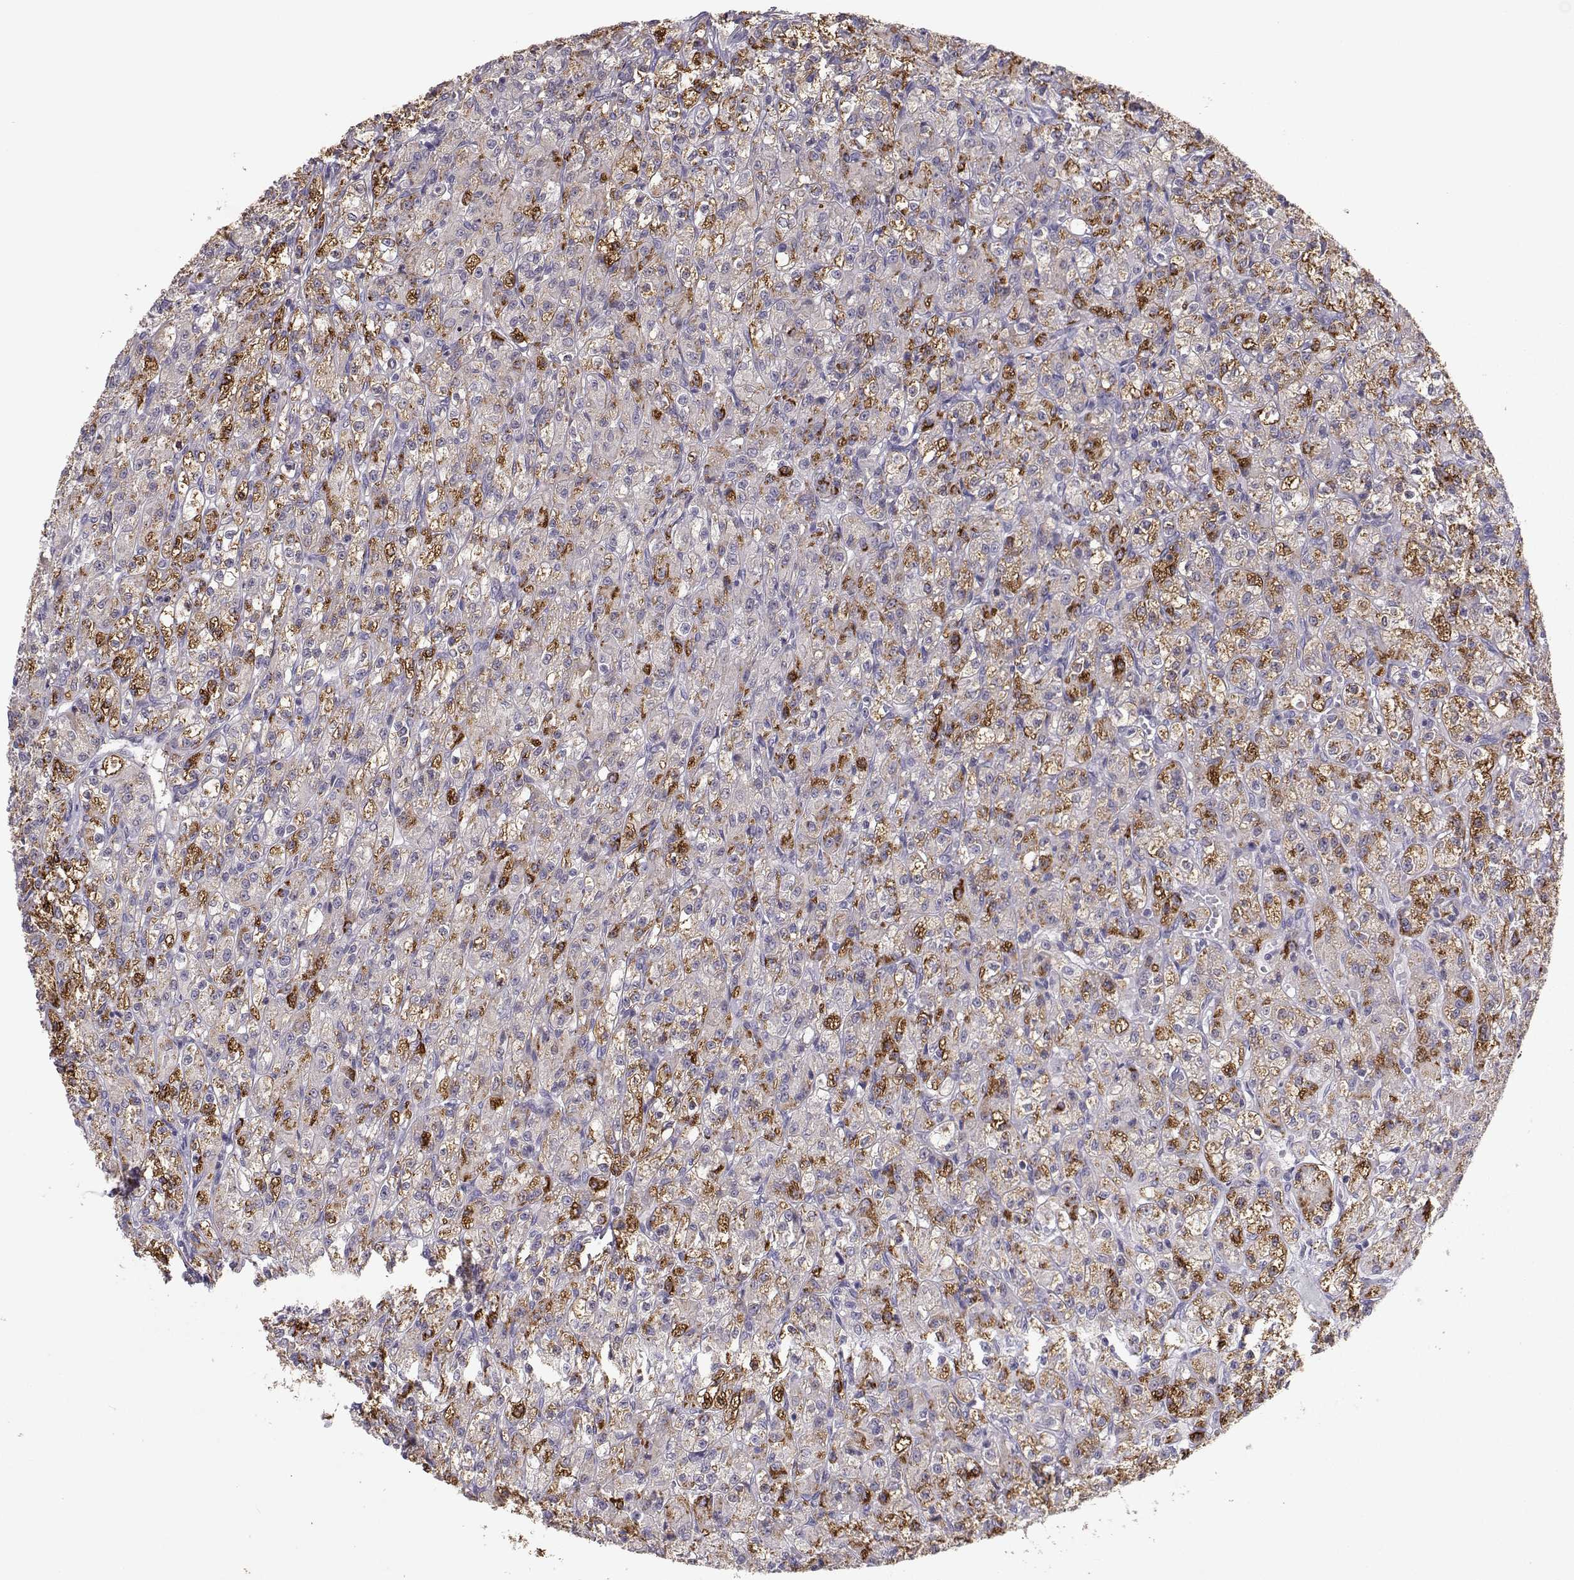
{"staining": {"intensity": "strong", "quantity": ">75%", "location": "cytoplasmic/membranous"}, "tissue": "renal cancer", "cell_type": "Tumor cells", "image_type": "cancer", "snomed": [{"axis": "morphology", "description": "Adenocarcinoma, NOS"}, {"axis": "topography", "description": "Kidney"}], "caption": "Renal adenocarcinoma stained for a protein (brown) shows strong cytoplasmic/membranous positive staining in approximately >75% of tumor cells.", "gene": "NPVF", "patient": {"sex": "female", "age": 70}}